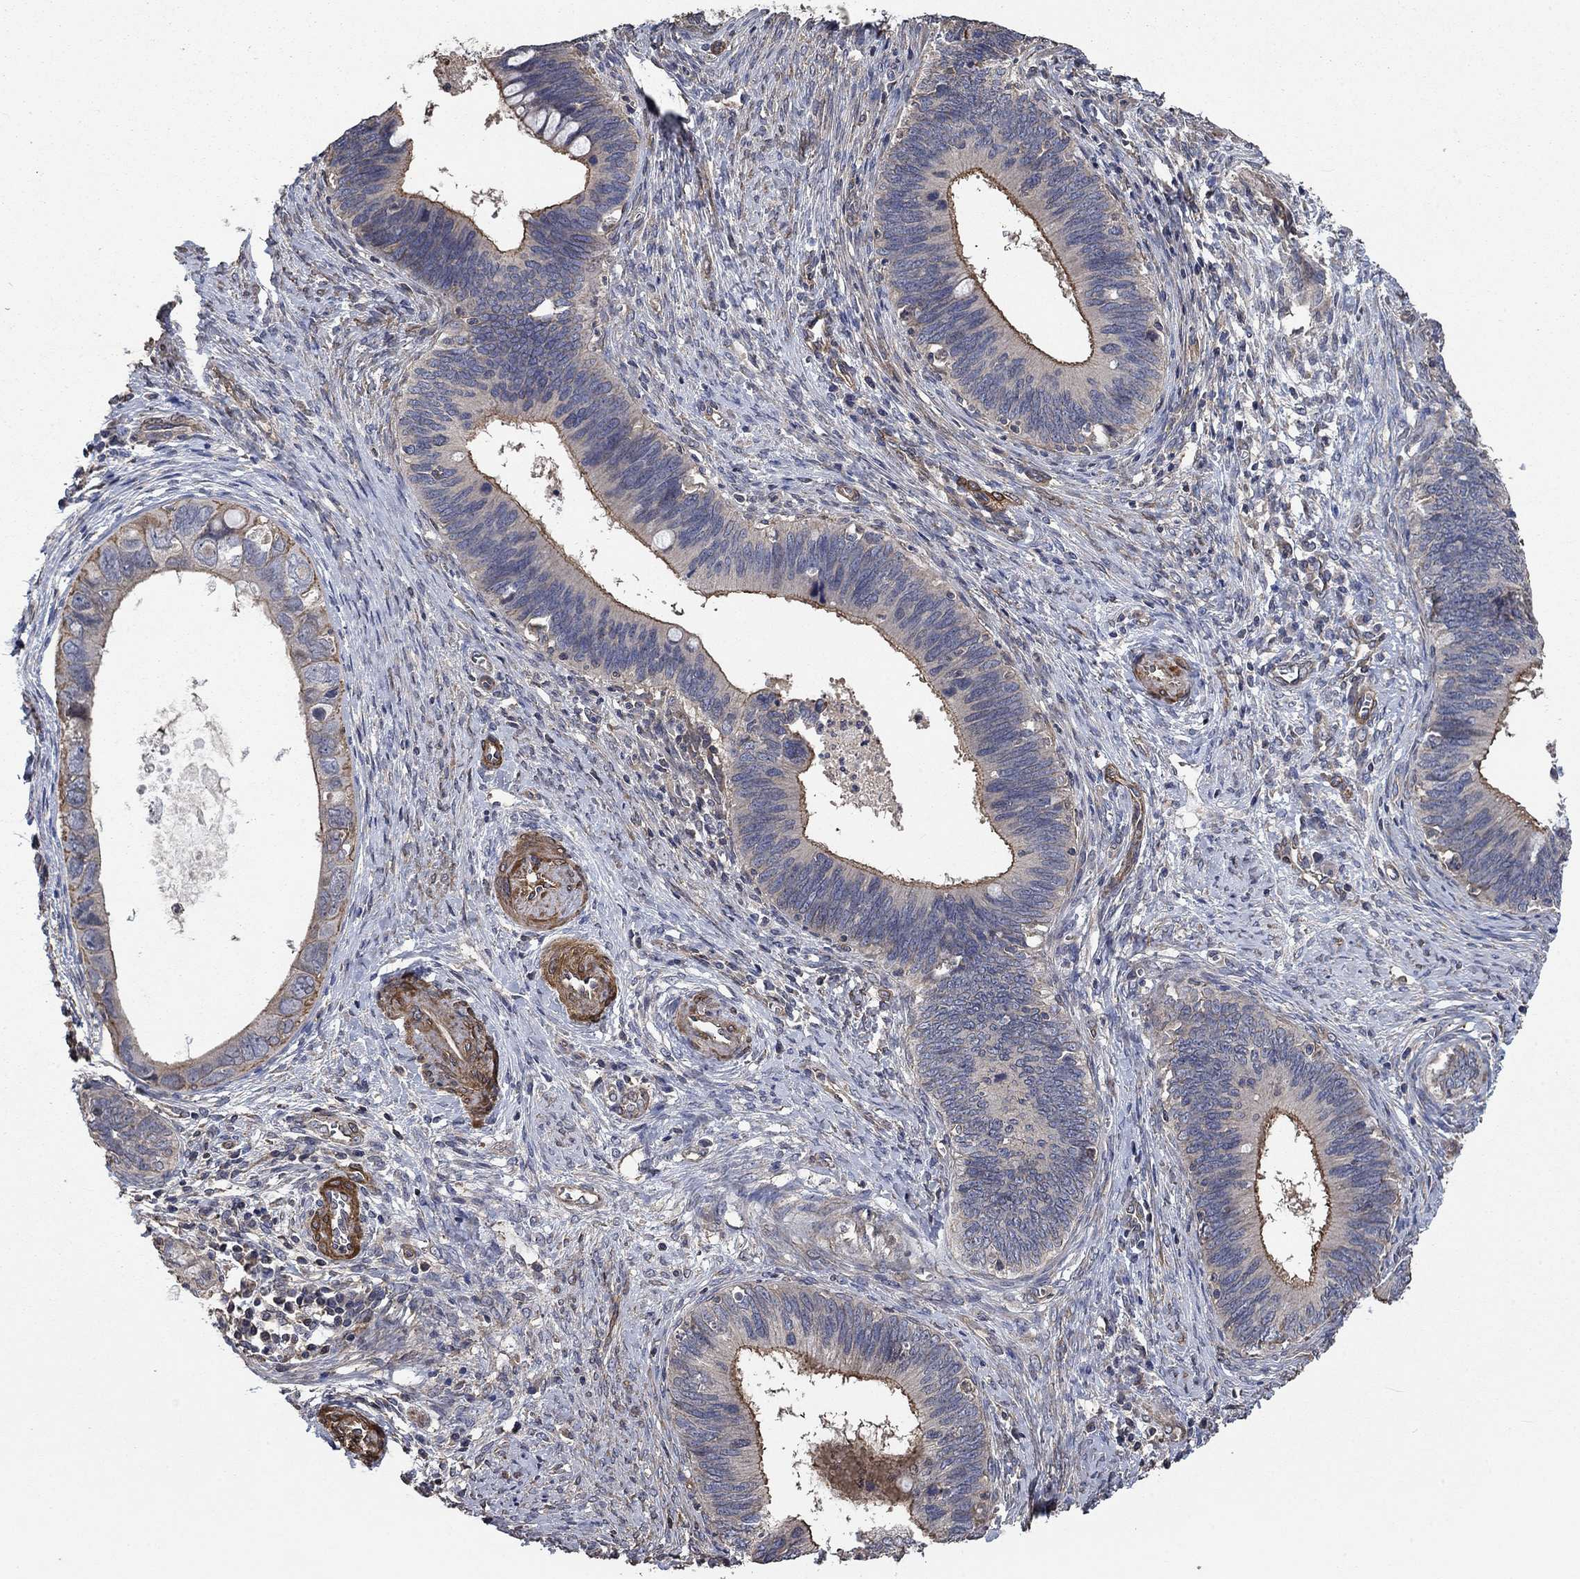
{"staining": {"intensity": "moderate", "quantity": "25%-75%", "location": "cytoplasmic/membranous"}, "tissue": "cervical cancer", "cell_type": "Tumor cells", "image_type": "cancer", "snomed": [{"axis": "morphology", "description": "Adenocarcinoma, NOS"}, {"axis": "topography", "description": "Cervix"}], "caption": "Brown immunohistochemical staining in human adenocarcinoma (cervical) shows moderate cytoplasmic/membranous positivity in about 25%-75% of tumor cells.", "gene": "PDE3A", "patient": {"sex": "female", "age": 42}}